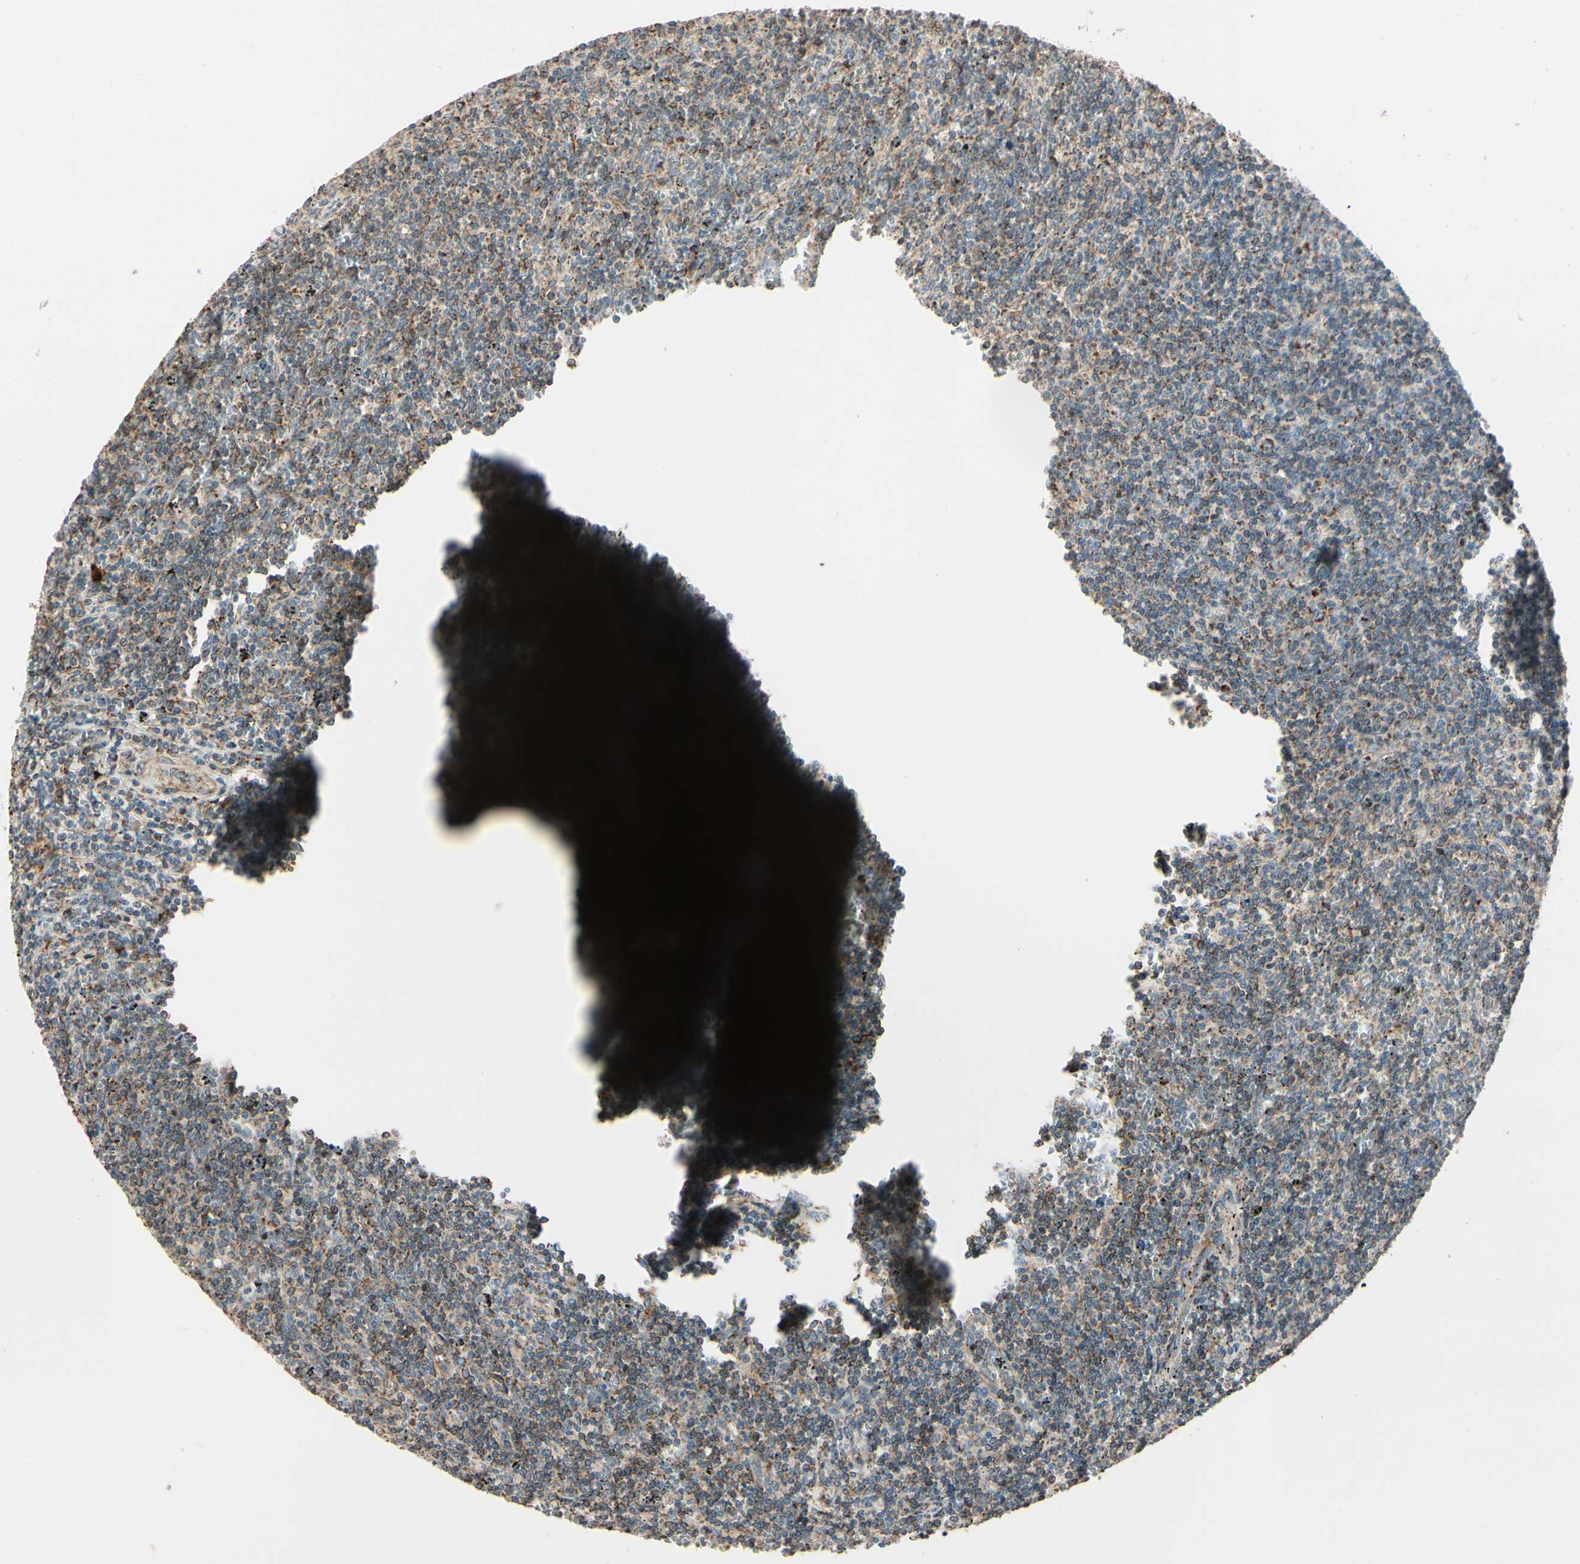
{"staining": {"intensity": "moderate", "quantity": "25%-75%", "location": "cytoplasmic/membranous"}, "tissue": "lymphoma", "cell_type": "Tumor cells", "image_type": "cancer", "snomed": [{"axis": "morphology", "description": "Malignant lymphoma, non-Hodgkin's type, Low grade"}, {"axis": "topography", "description": "Spleen"}], "caption": "This is an image of IHC staining of lymphoma, which shows moderate expression in the cytoplasmic/membranous of tumor cells.", "gene": "MRPL9", "patient": {"sex": "female", "age": 50}}